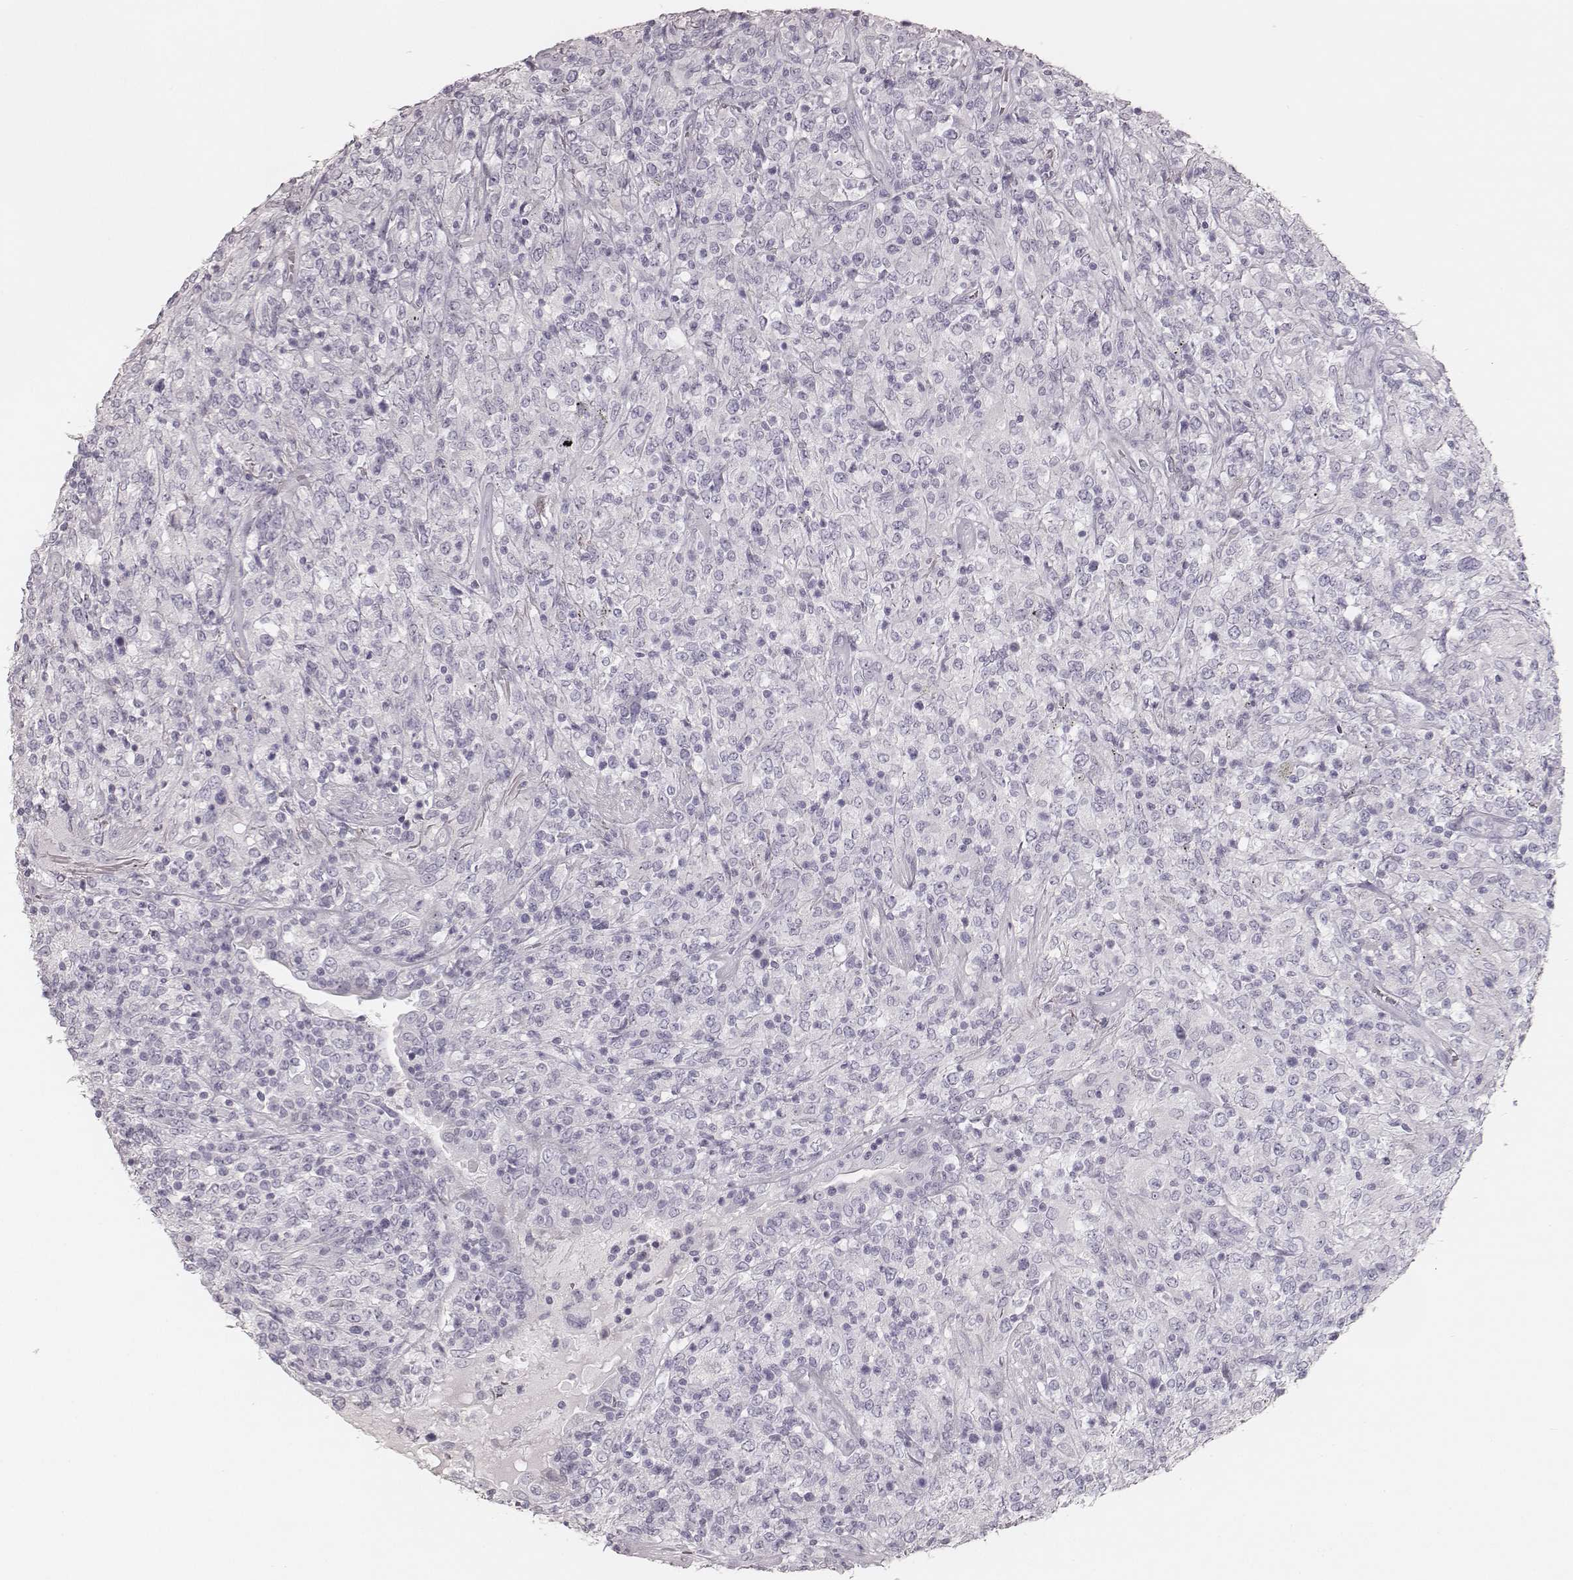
{"staining": {"intensity": "negative", "quantity": "none", "location": "none"}, "tissue": "lymphoma", "cell_type": "Tumor cells", "image_type": "cancer", "snomed": [{"axis": "morphology", "description": "Malignant lymphoma, non-Hodgkin's type, High grade"}, {"axis": "topography", "description": "Lung"}], "caption": "This is a photomicrograph of immunohistochemistry staining of high-grade malignant lymphoma, non-Hodgkin's type, which shows no expression in tumor cells. The staining was performed using DAB to visualize the protein expression in brown, while the nuclei were stained in blue with hematoxylin (Magnification: 20x).", "gene": "KRT82", "patient": {"sex": "male", "age": 79}}